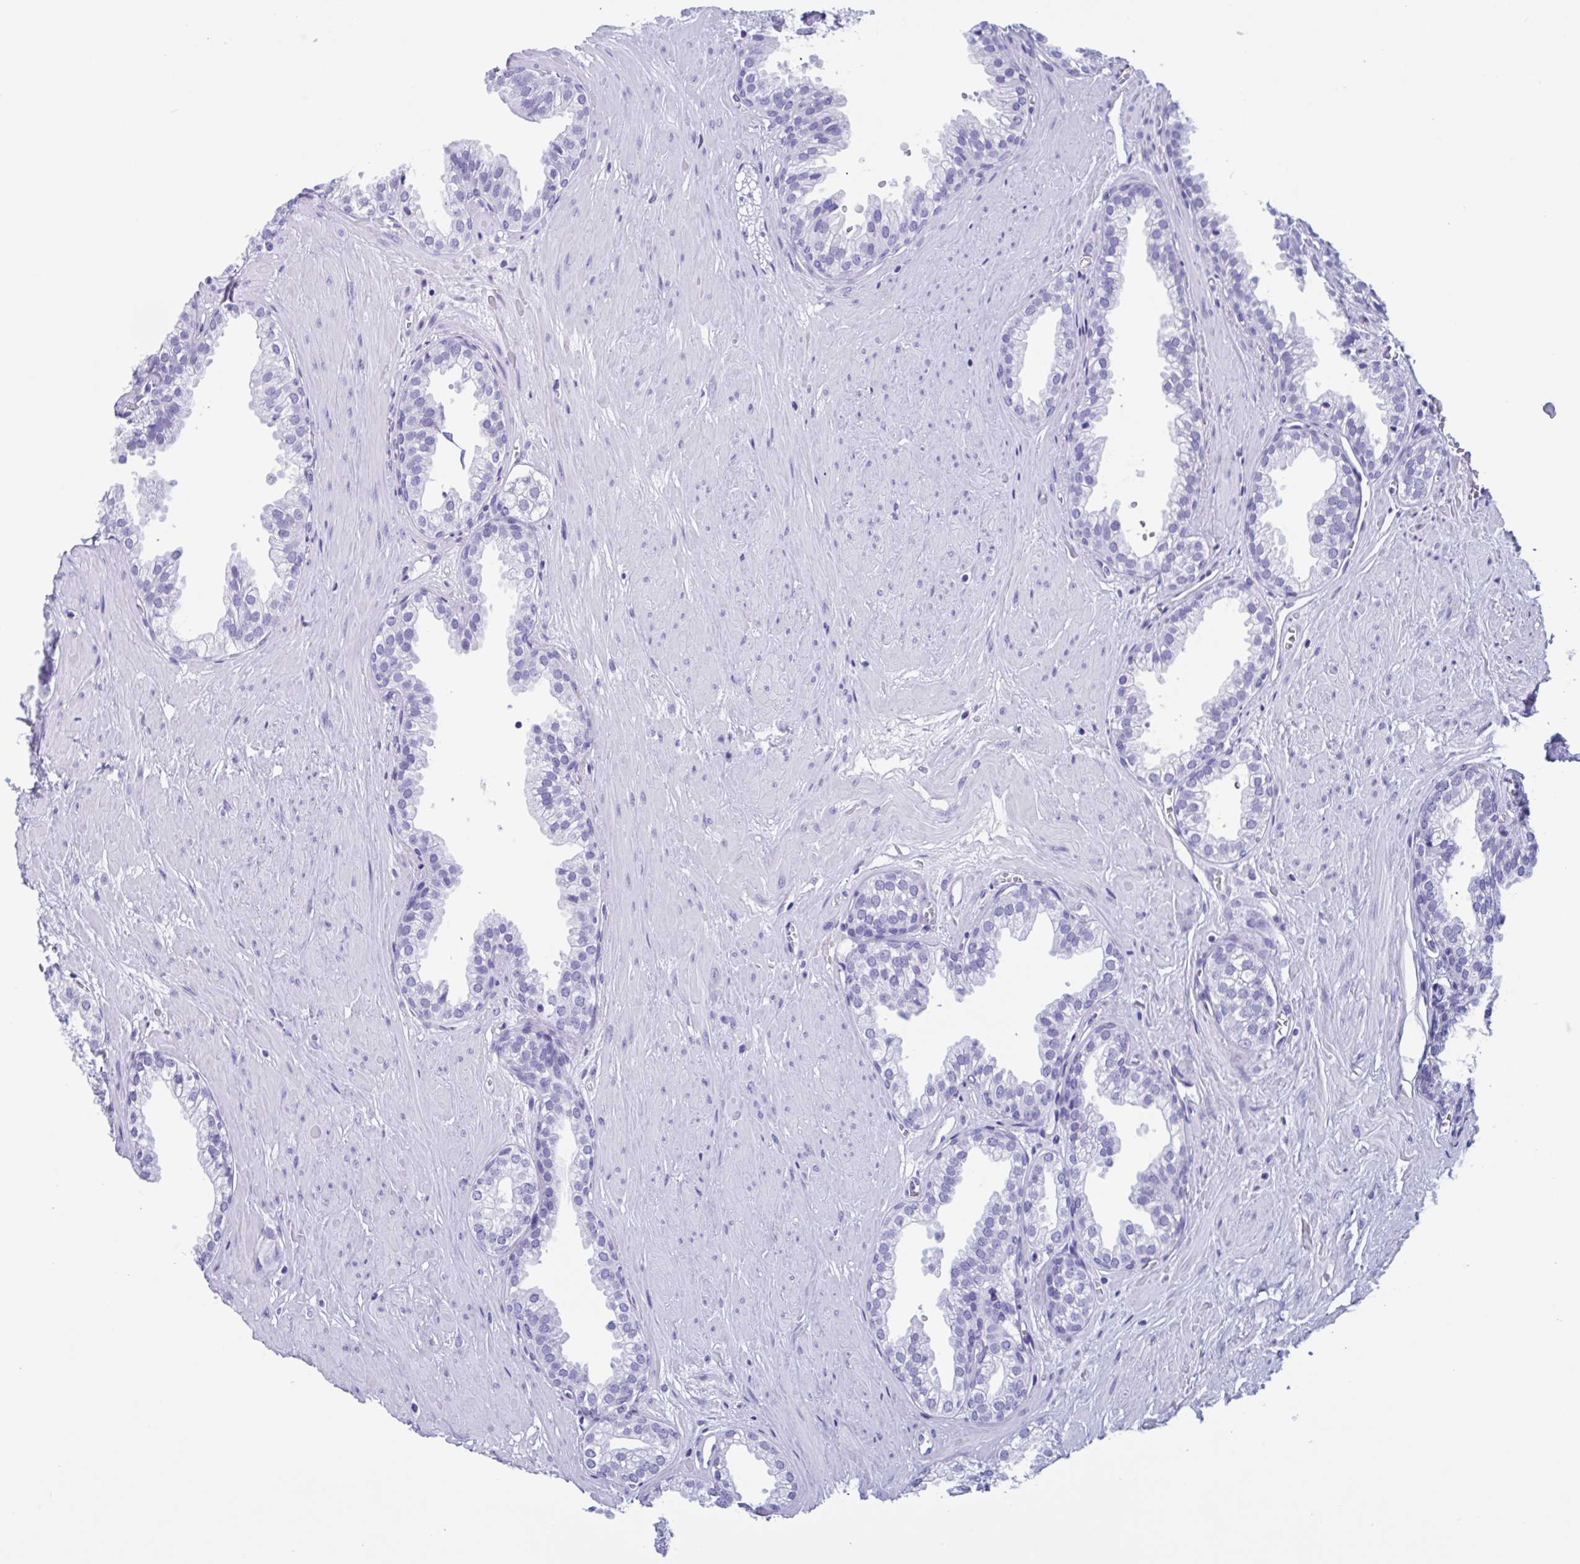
{"staining": {"intensity": "negative", "quantity": "none", "location": "none"}, "tissue": "prostate", "cell_type": "Glandular cells", "image_type": "normal", "snomed": [{"axis": "morphology", "description": "Normal tissue, NOS"}, {"axis": "topography", "description": "Prostate"}, {"axis": "topography", "description": "Peripheral nerve tissue"}], "caption": "The micrograph displays no staining of glandular cells in unremarkable prostate. (Stains: DAB (3,3'-diaminobenzidine) IHC with hematoxylin counter stain, Microscopy: brightfield microscopy at high magnification).", "gene": "ZNF850", "patient": {"sex": "male", "age": 55}}